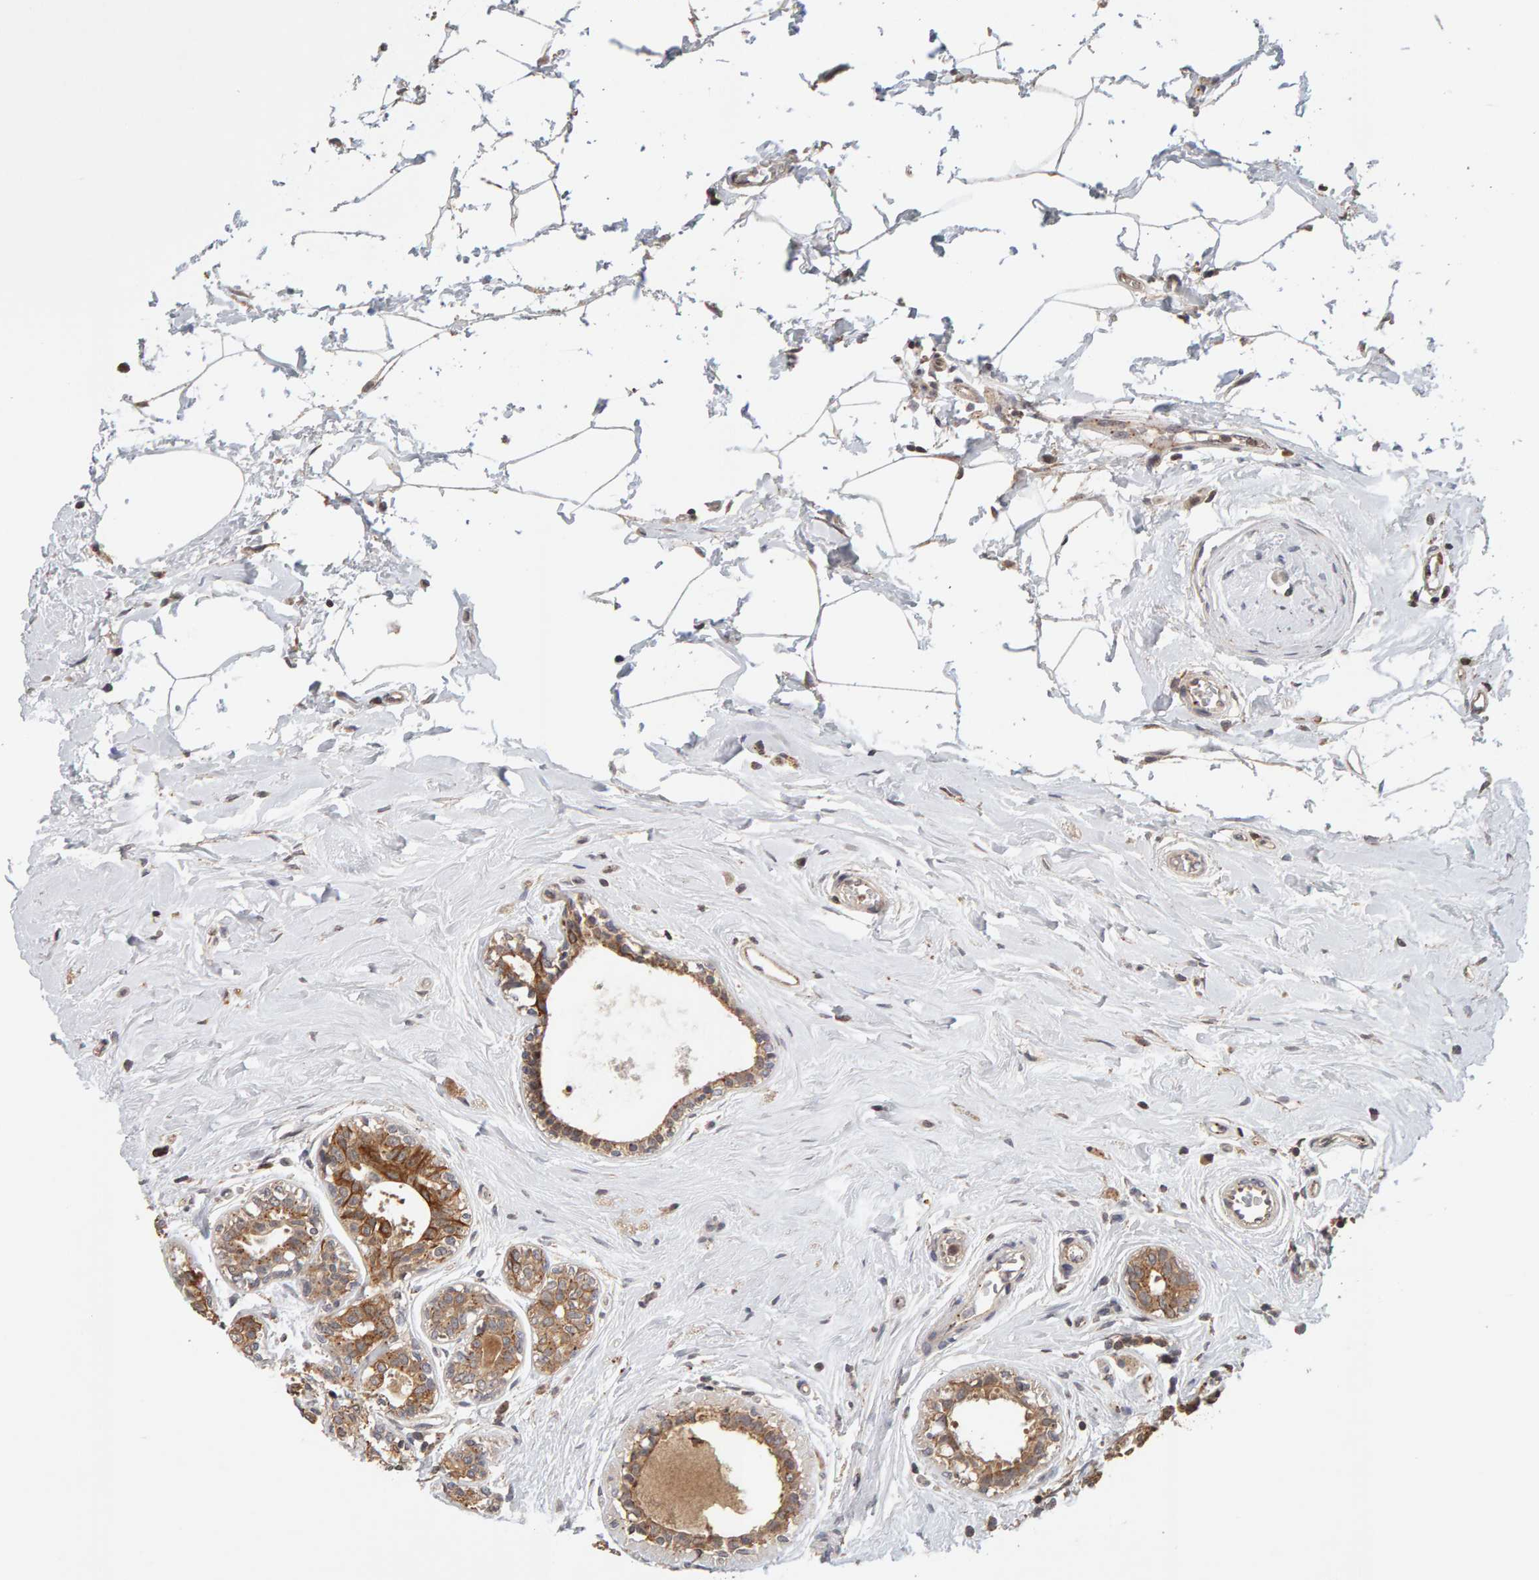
{"staining": {"intensity": "moderate", "quantity": ">75%", "location": "cytoplasmic/membranous"}, "tissue": "breast cancer", "cell_type": "Tumor cells", "image_type": "cancer", "snomed": [{"axis": "morphology", "description": "Duct carcinoma"}, {"axis": "topography", "description": "Breast"}], "caption": "Brown immunohistochemical staining in human breast infiltrating ductal carcinoma demonstrates moderate cytoplasmic/membranous expression in about >75% of tumor cells. (DAB IHC, brown staining for protein, blue staining for nuclei).", "gene": "DNAJC7", "patient": {"sex": "female", "age": 55}}